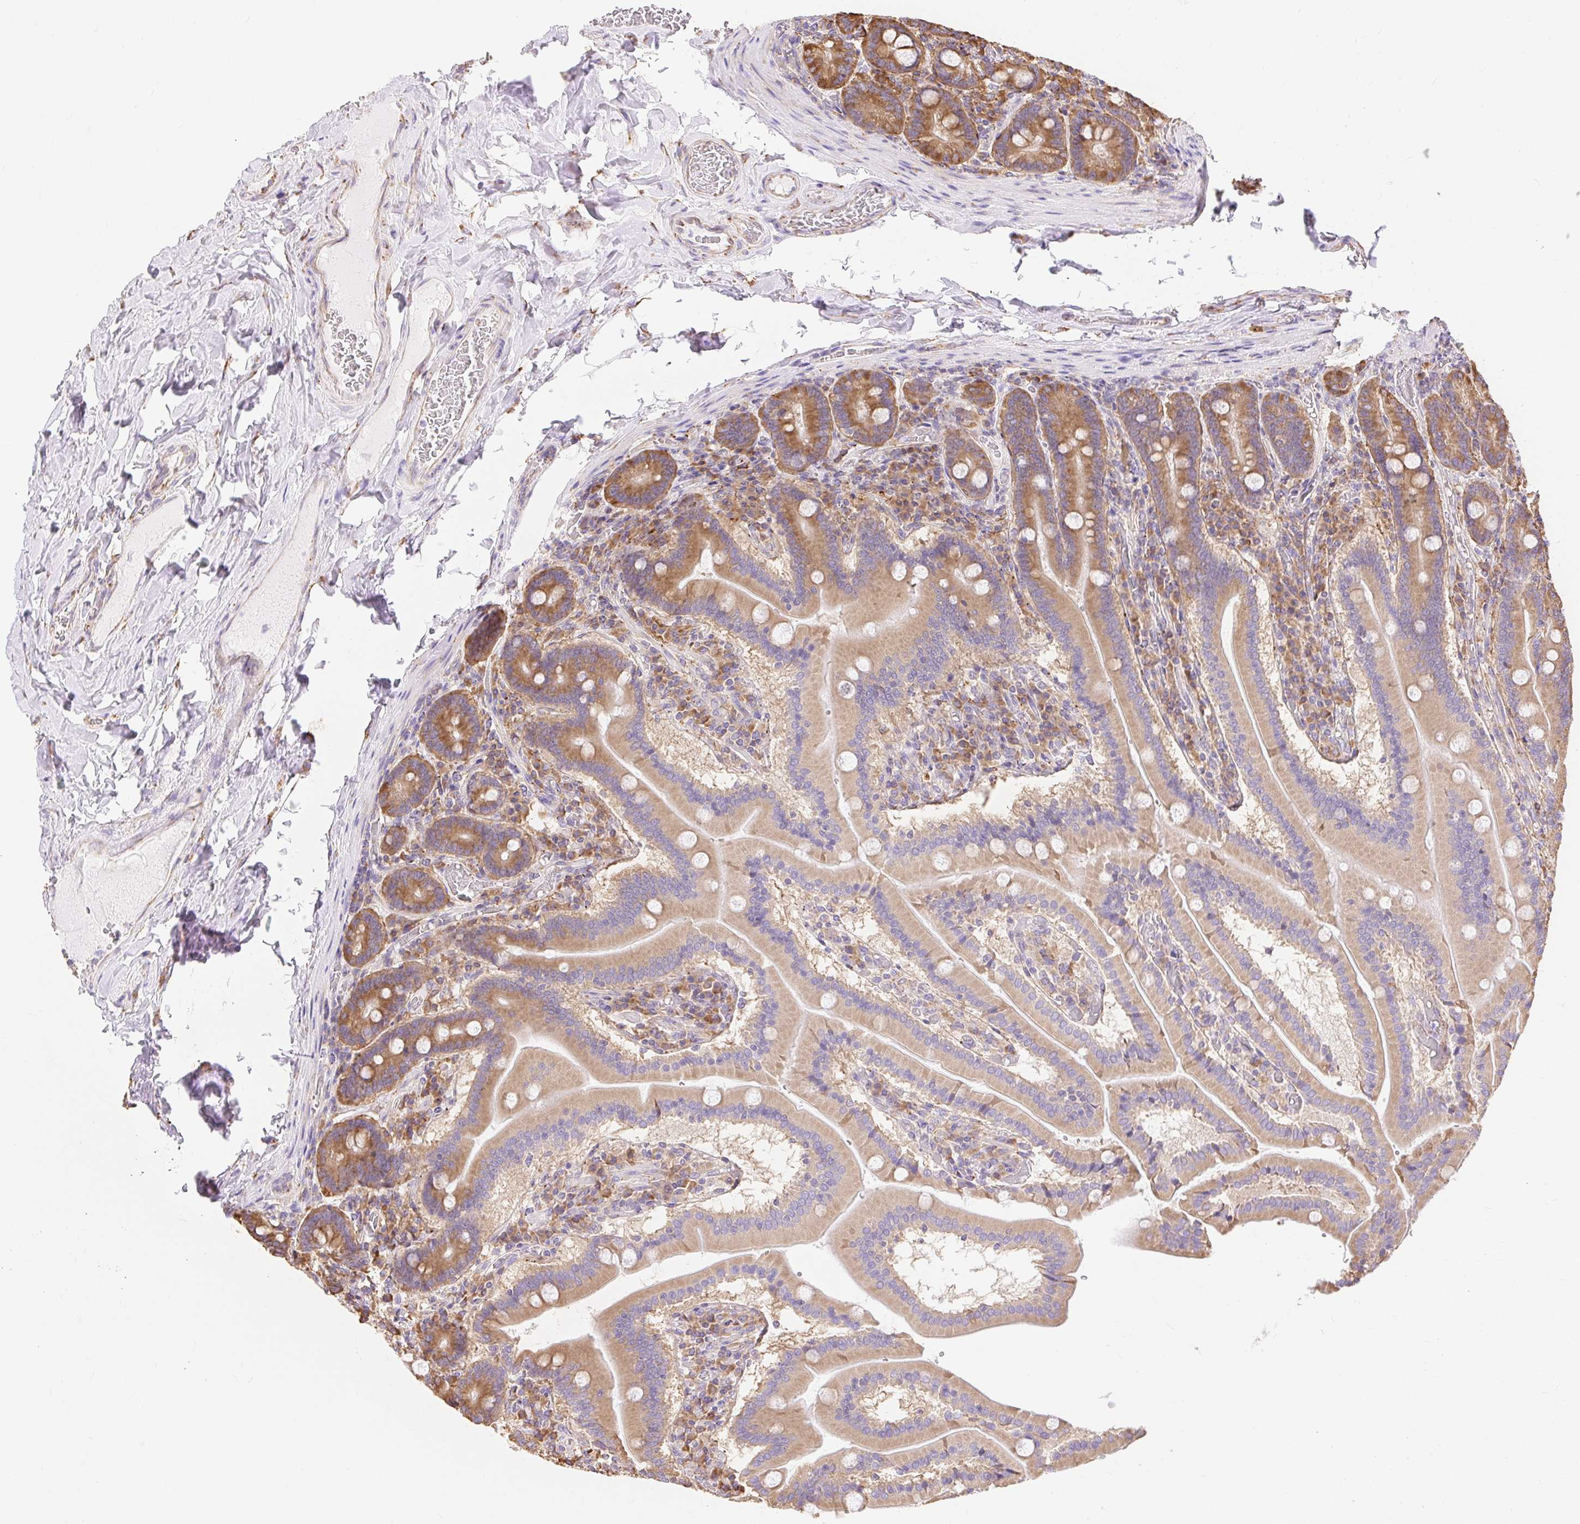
{"staining": {"intensity": "moderate", "quantity": ">75%", "location": "cytoplasmic/membranous"}, "tissue": "duodenum", "cell_type": "Glandular cells", "image_type": "normal", "snomed": [{"axis": "morphology", "description": "Normal tissue, NOS"}, {"axis": "topography", "description": "Duodenum"}], "caption": "Immunohistochemical staining of unremarkable human duodenum reveals medium levels of moderate cytoplasmic/membranous positivity in about >75% of glandular cells.", "gene": "ENSG00000260836", "patient": {"sex": "female", "age": 62}}